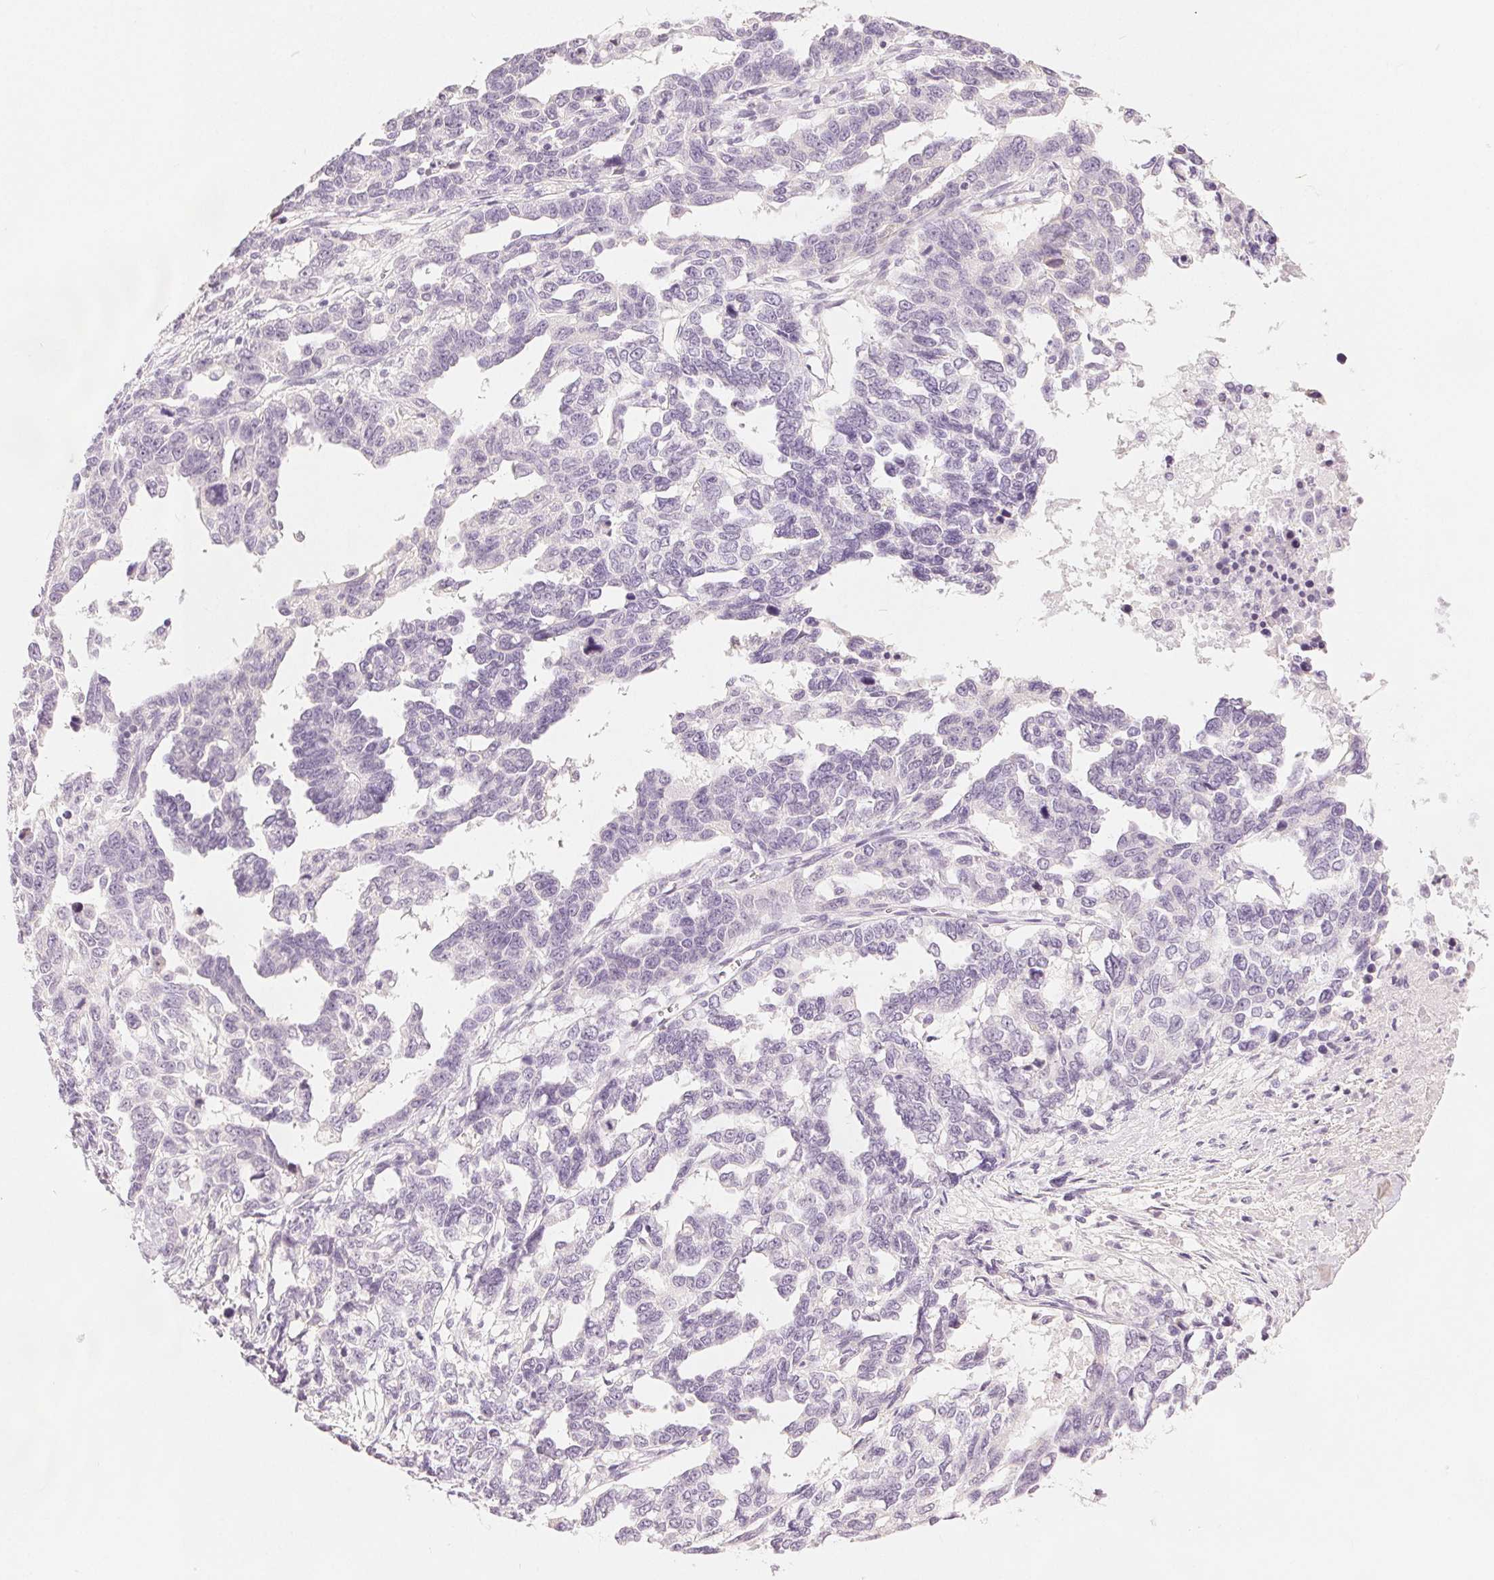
{"staining": {"intensity": "negative", "quantity": "none", "location": "none"}, "tissue": "ovarian cancer", "cell_type": "Tumor cells", "image_type": "cancer", "snomed": [{"axis": "morphology", "description": "Cystadenocarcinoma, serous, NOS"}, {"axis": "topography", "description": "Ovary"}], "caption": "Immunohistochemistry (IHC) histopathology image of neoplastic tissue: human ovarian cancer (serous cystadenocarcinoma) stained with DAB (3,3'-diaminobenzidine) exhibits no significant protein staining in tumor cells.", "gene": "CA12", "patient": {"sex": "female", "age": 69}}